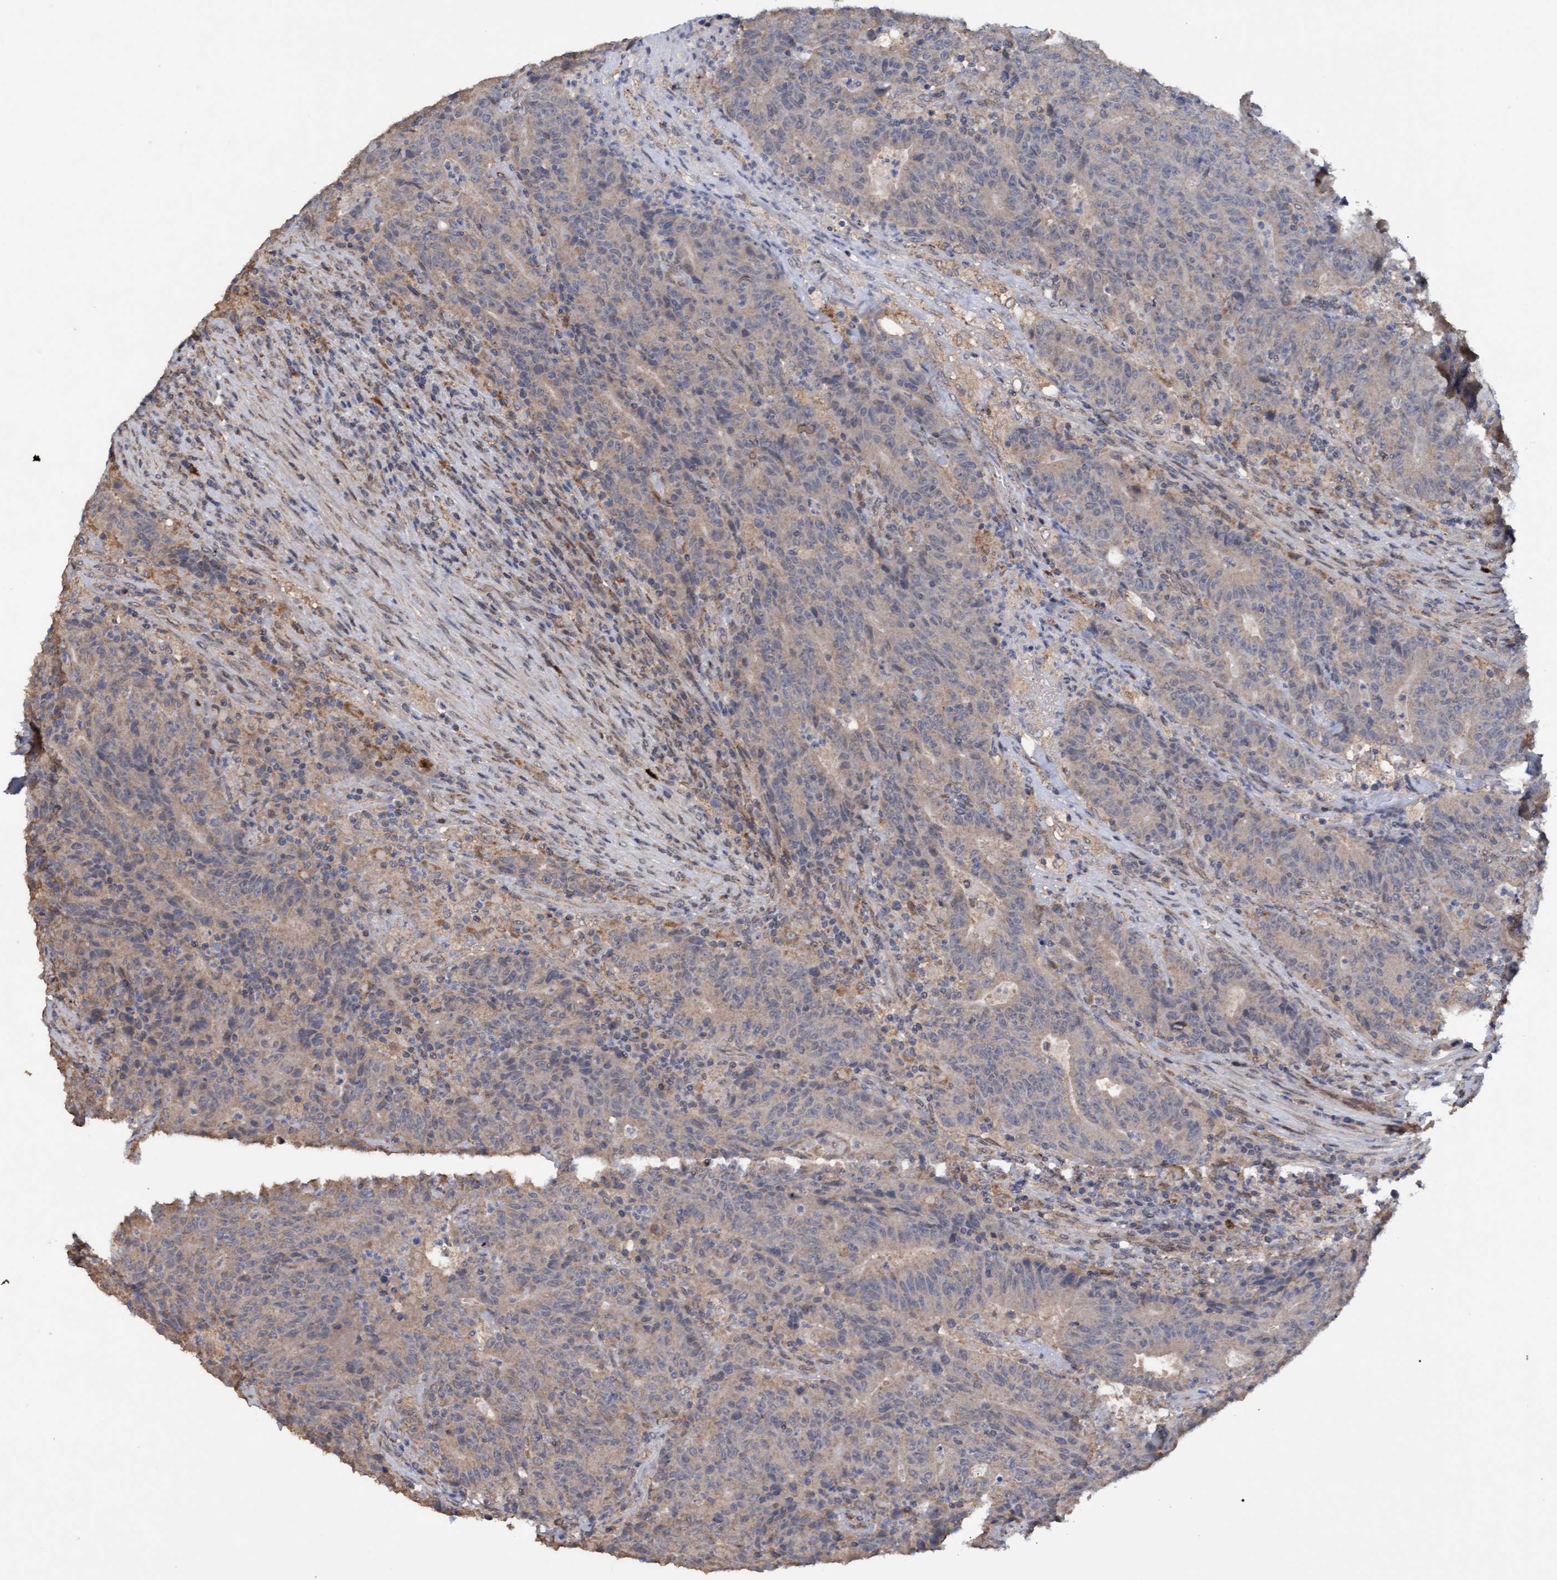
{"staining": {"intensity": "weak", "quantity": ">75%", "location": "cytoplasmic/membranous"}, "tissue": "colorectal cancer", "cell_type": "Tumor cells", "image_type": "cancer", "snomed": [{"axis": "morphology", "description": "Normal tissue, NOS"}, {"axis": "morphology", "description": "Adenocarcinoma, NOS"}, {"axis": "topography", "description": "Colon"}], "caption": "An image of human colorectal cancer stained for a protein exhibits weak cytoplasmic/membranous brown staining in tumor cells.", "gene": "MGLL", "patient": {"sex": "female", "age": 75}}